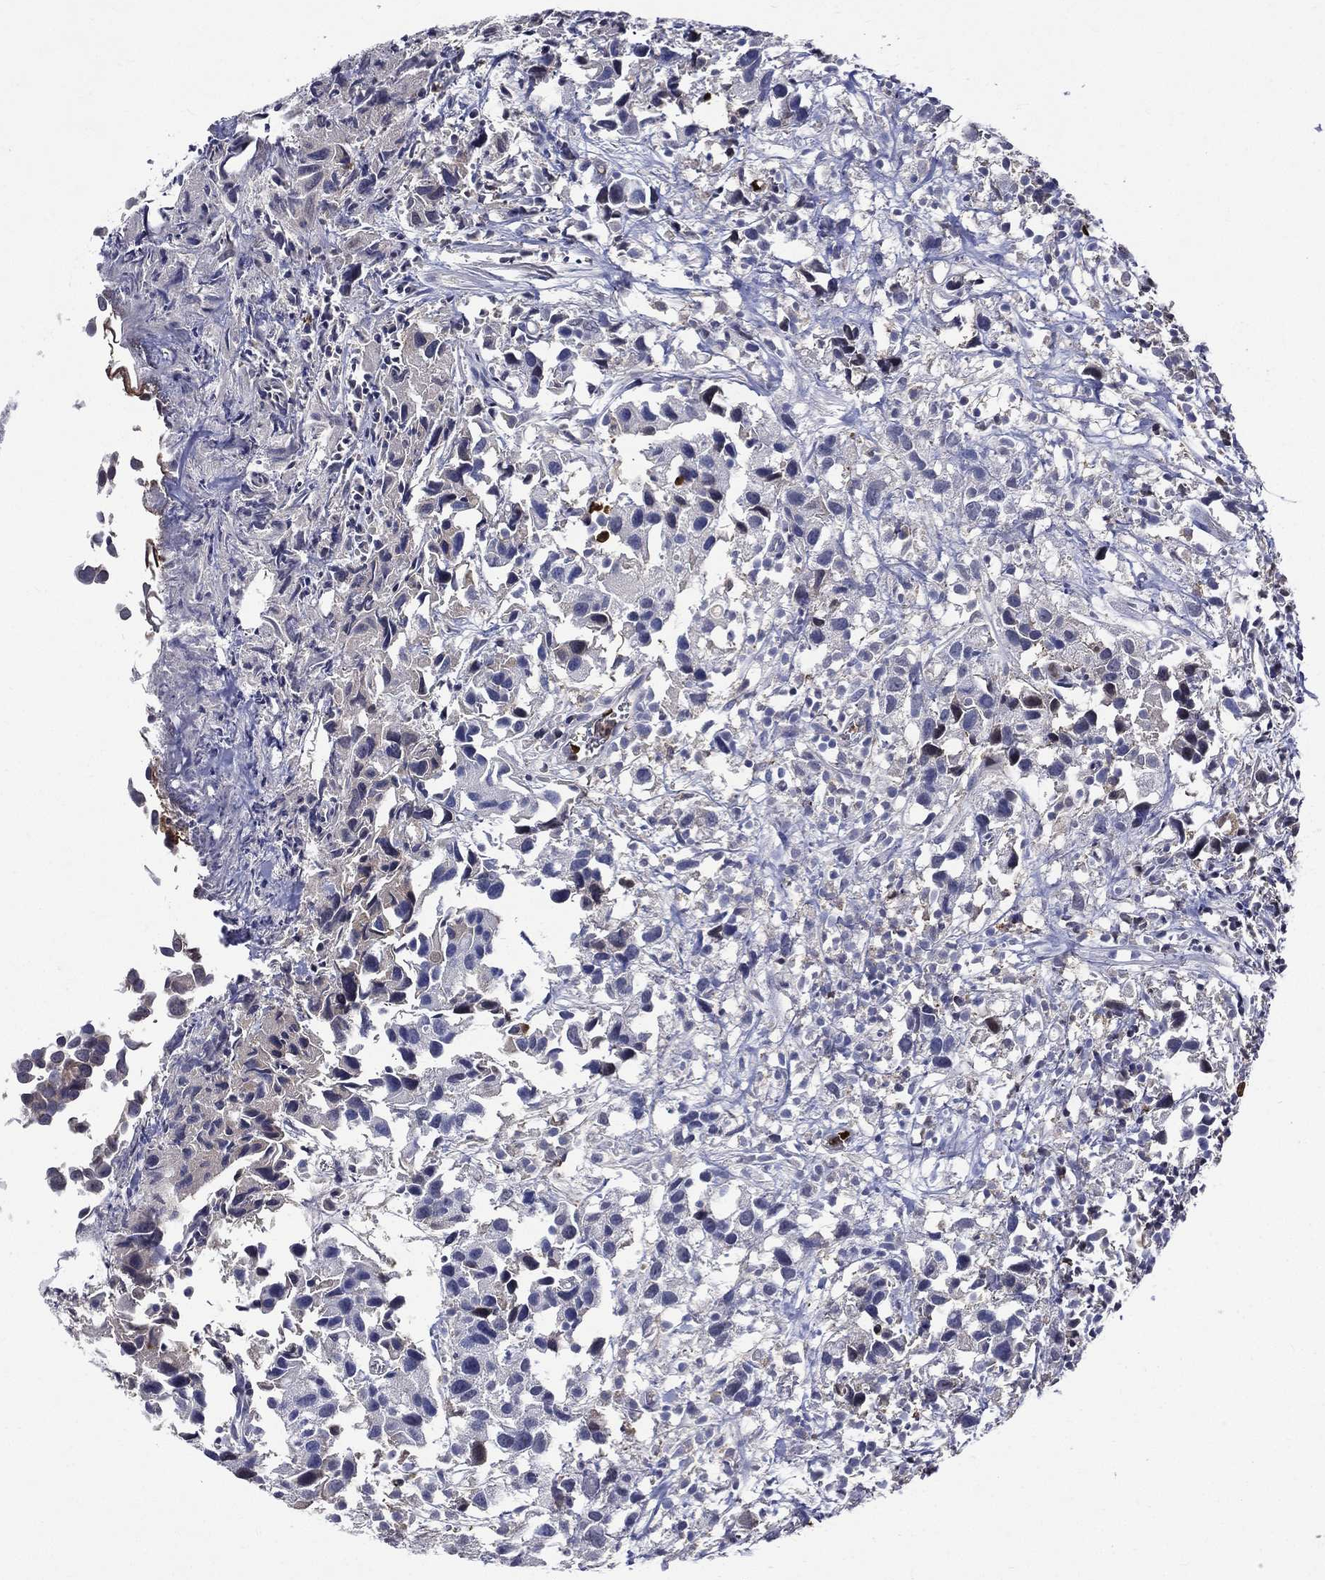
{"staining": {"intensity": "negative", "quantity": "none", "location": "none"}, "tissue": "urothelial cancer", "cell_type": "Tumor cells", "image_type": "cancer", "snomed": [{"axis": "morphology", "description": "Urothelial carcinoma, High grade"}, {"axis": "topography", "description": "Urinary bladder"}], "caption": "IHC histopathology image of neoplastic tissue: urothelial cancer stained with DAB reveals no significant protein positivity in tumor cells. The staining is performed using DAB (3,3'-diaminobenzidine) brown chromogen with nuclei counter-stained in using hematoxylin.", "gene": "GPR171", "patient": {"sex": "male", "age": 79}}